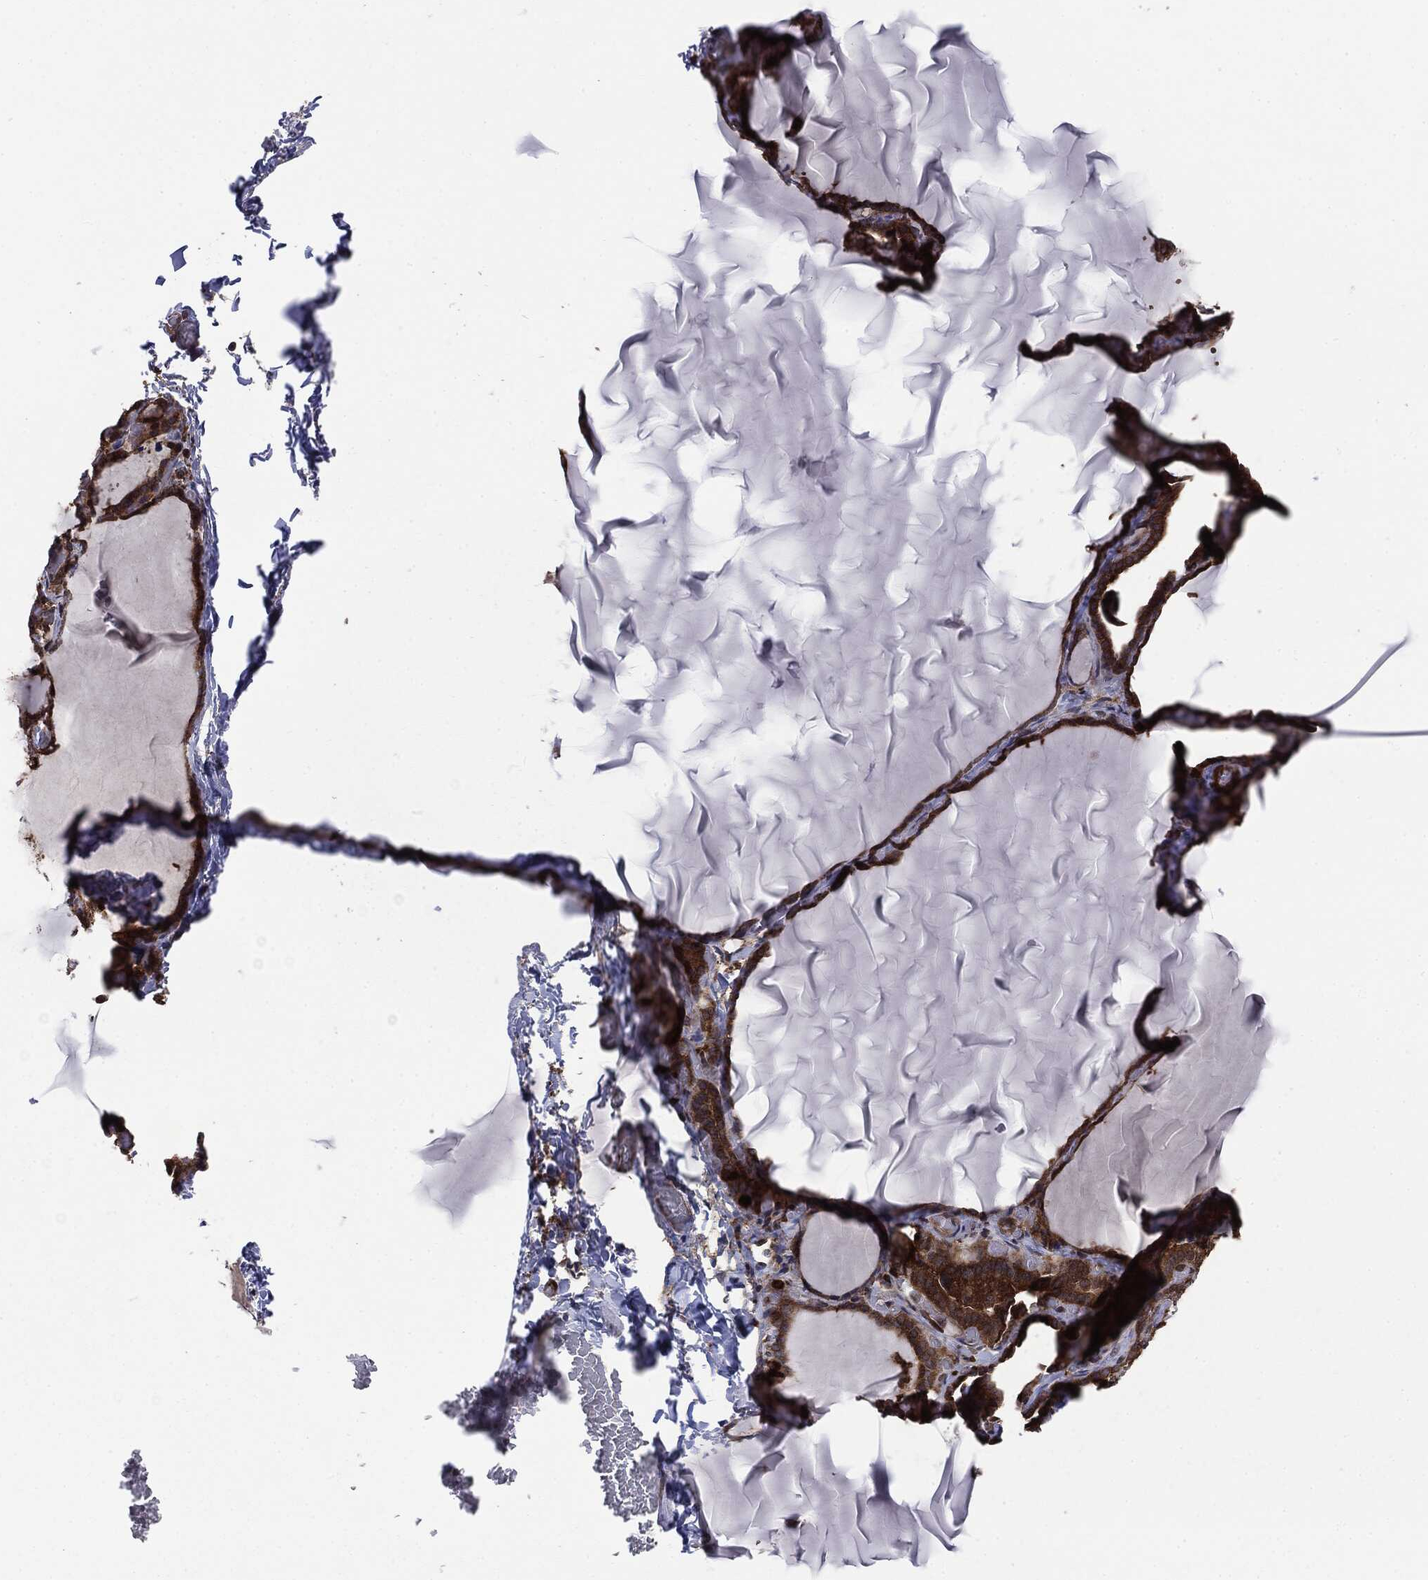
{"staining": {"intensity": "strong", "quantity": ">75%", "location": "cytoplasmic/membranous"}, "tissue": "thyroid gland", "cell_type": "Glandular cells", "image_type": "normal", "snomed": [{"axis": "morphology", "description": "Normal tissue, NOS"}, {"axis": "morphology", "description": "Hyperplasia, NOS"}, {"axis": "topography", "description": "Thyroid gland"}], "caption": "High-magnification brightfield microscopy of benign thyroid gland stained with DAB (brown) and counterstained with hematoxylin (blue). glandular cells exhibit strong cytoplasmic/membranous staining is present in about>75% of cells.", "gene": "NME1", "patient": {"sex": "female", "age": 27}}